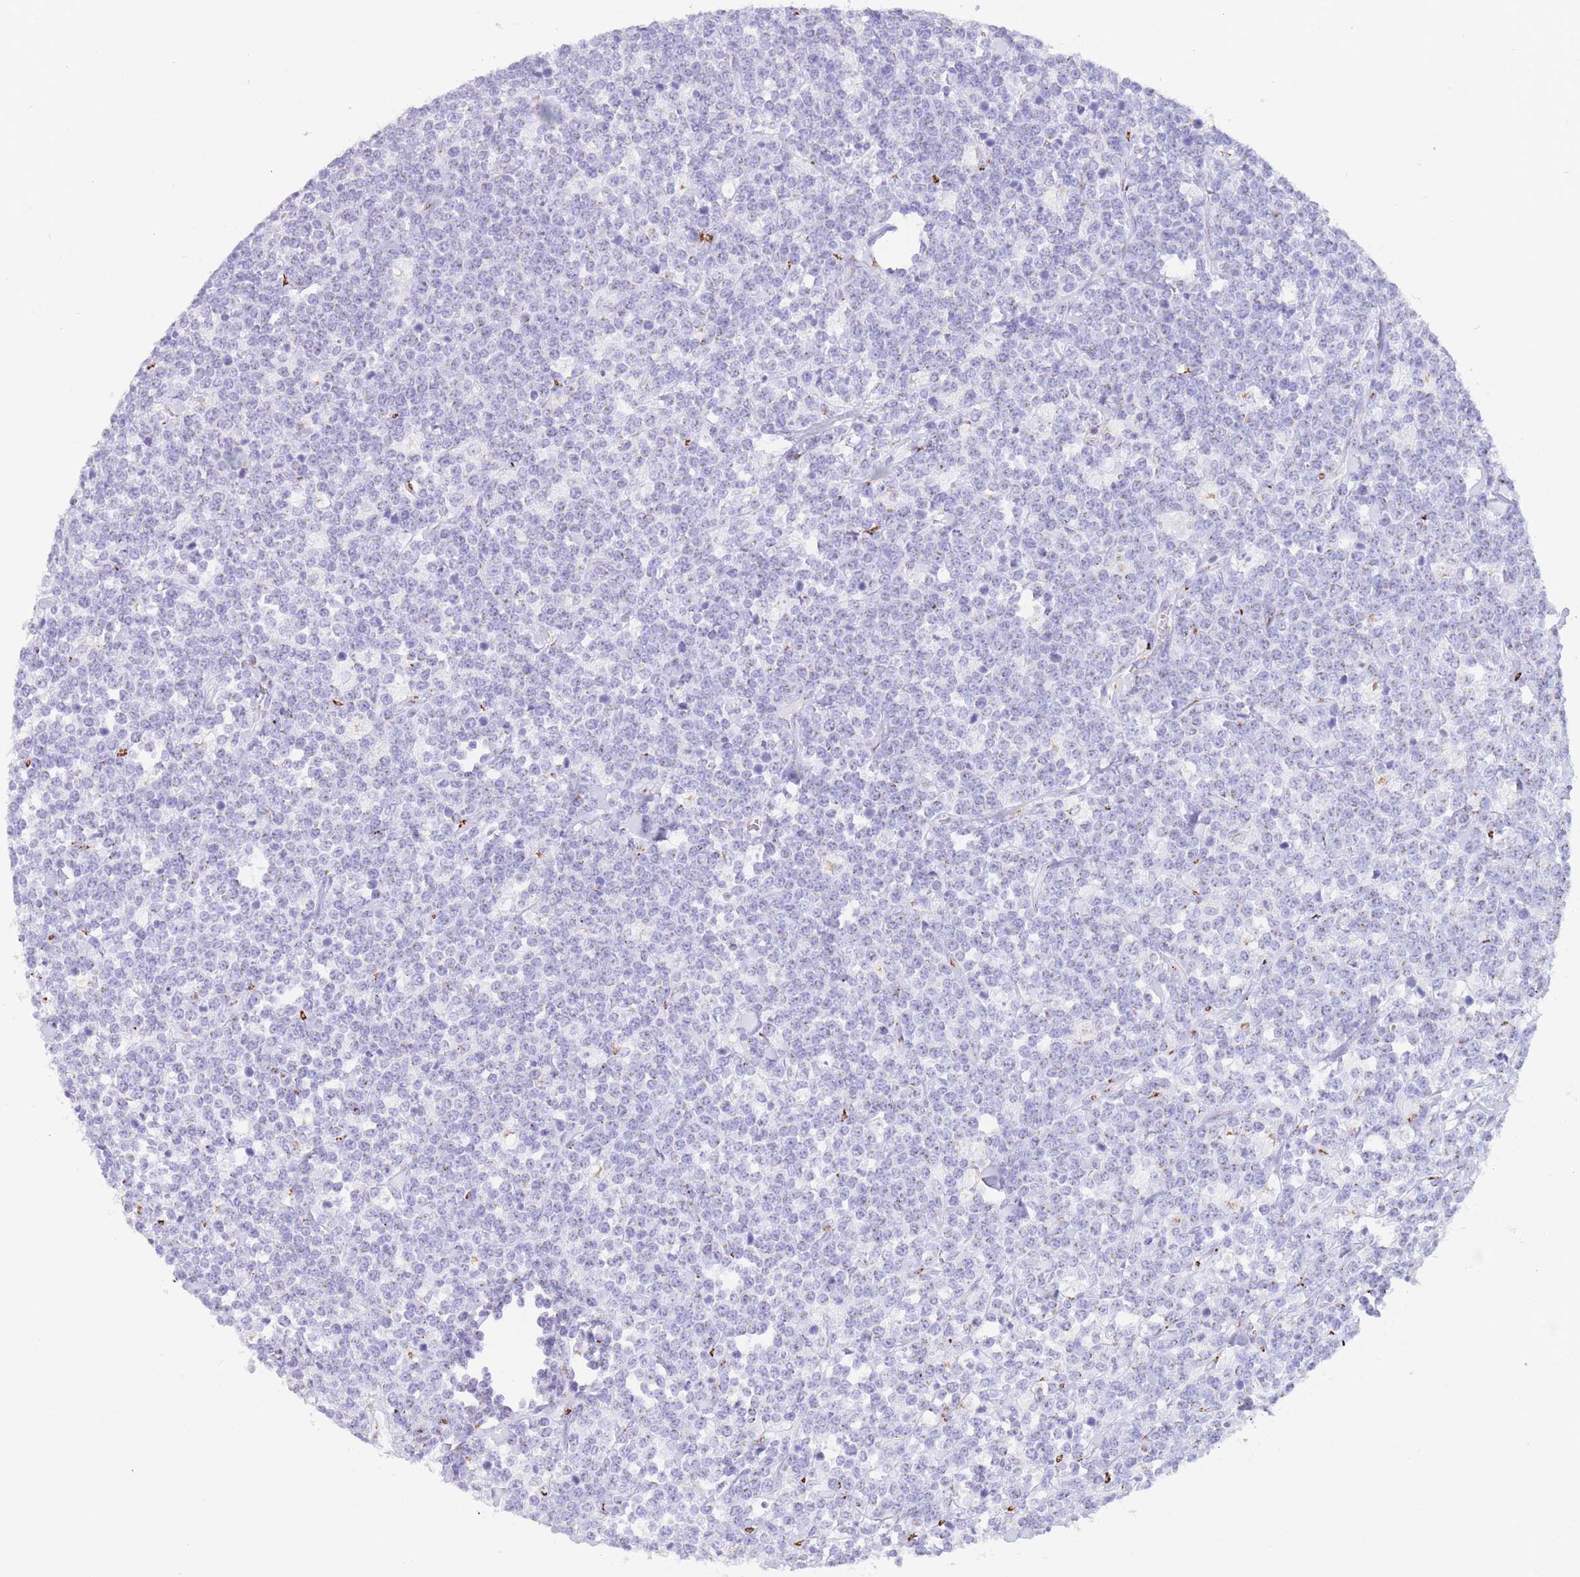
{"staining": {"intensity": "negative", "quantity": "none", "location": "none"}, "tissue": "lymphoma", "cell_type": "Tumor cells", "image_type": "cancer", "snomed": [{"axis": "morphology", "description": "Malignant lymphoma, non-Hodgkin's type, High grade"}, {"axis": "topography", "description": "Small intestine"}], "caption": "Tumor cells are negative for brown protein staining in malignant lymphoma, non-Hodgkin's type (high-grade).", "gene": "FAM3C", "patient": {"sex": "male", "age": 8}}